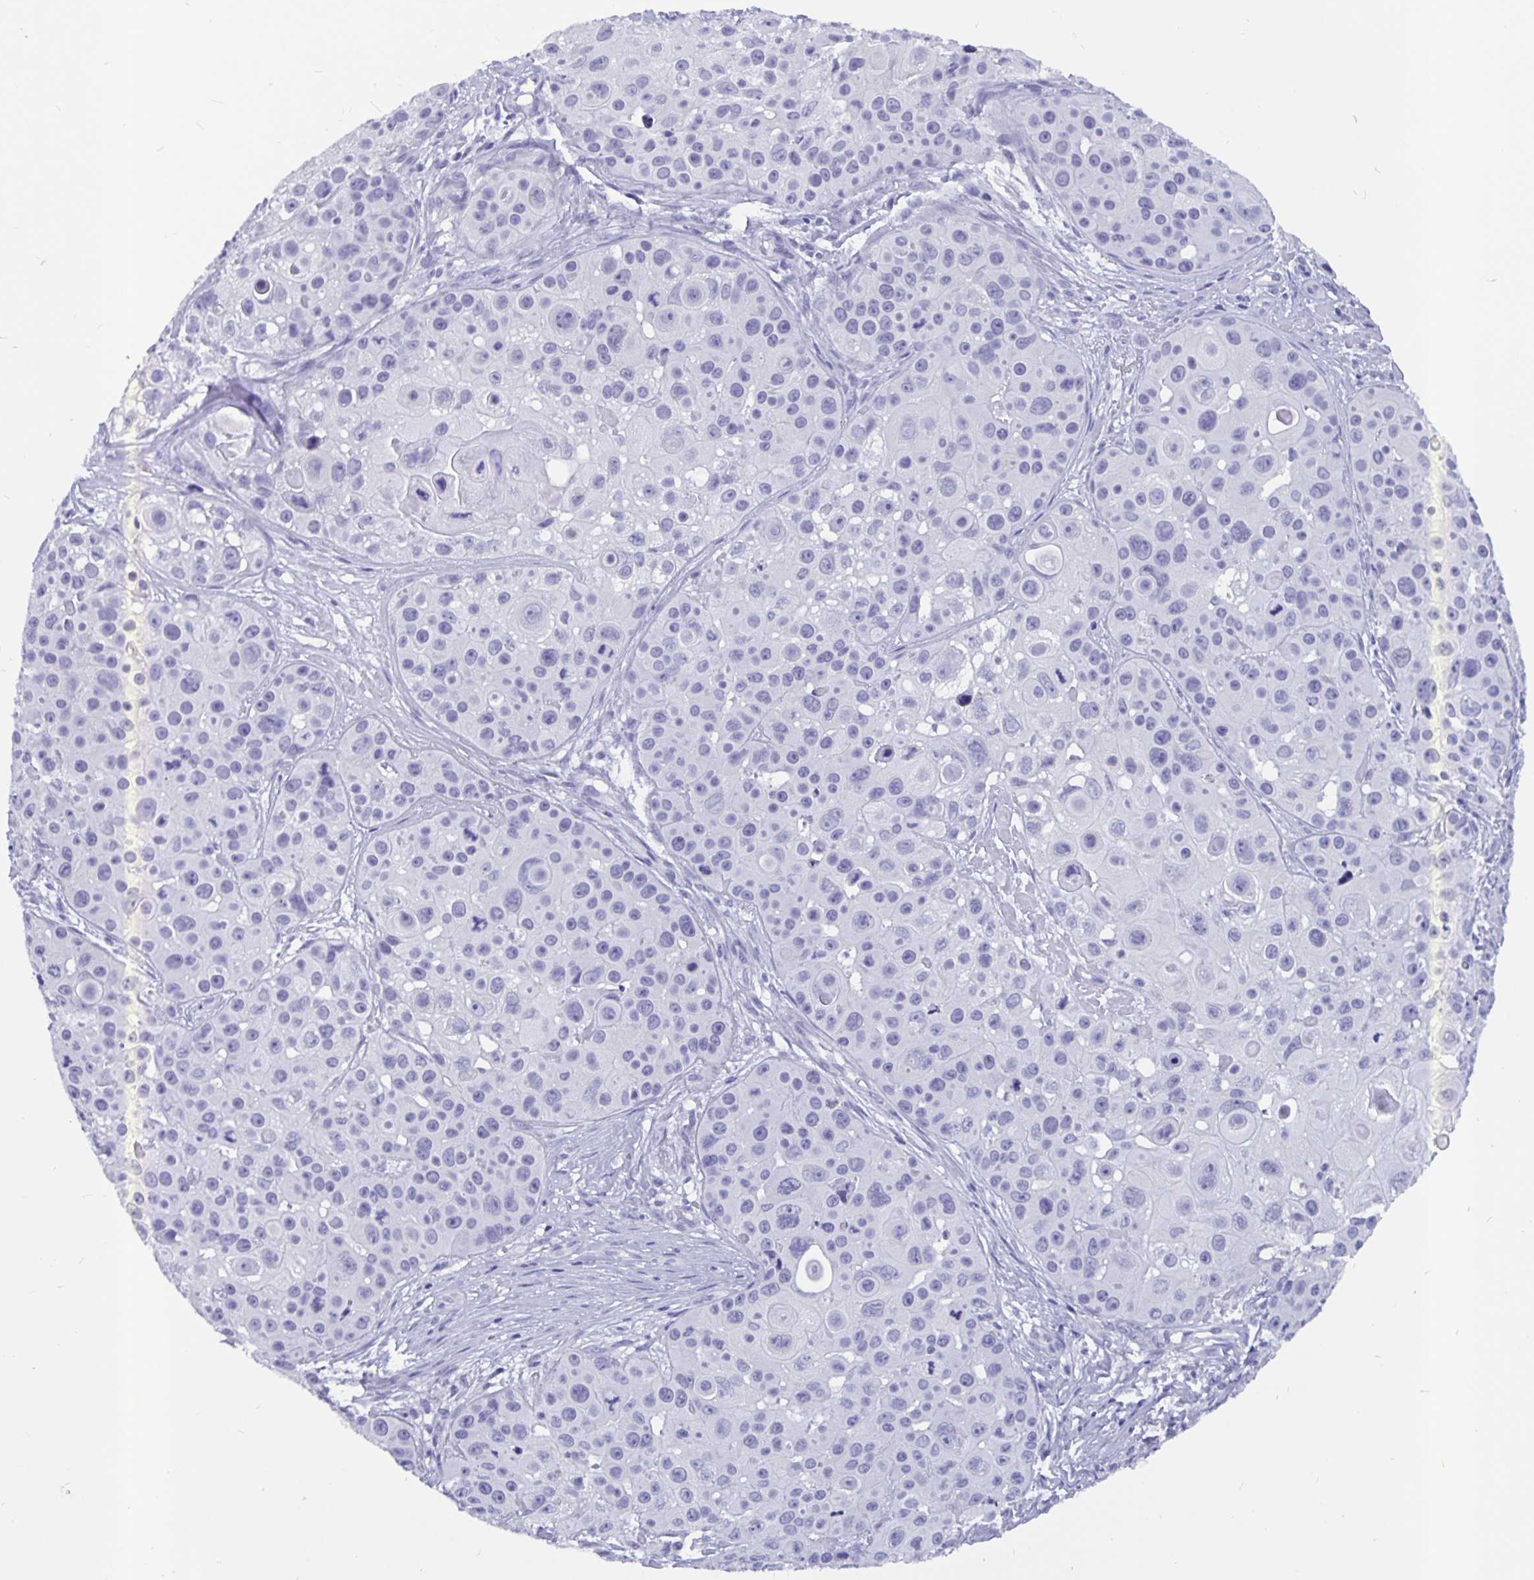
{"staining": {"intensity": "negative", "quantity": "none", "location": "none"}, "tissue": "skin cancer", "cell_type": "Tumor cells", "image_type": "cancer", "snomed": [{"axis": "morphology", "description": "Squamous cell carcinoma, NOS"}, {"axis": "topography", "description": "Skin"}], "caption": "Immunohistochemical staining of human squamous cell carcinoma (skin) reveals no significant staining in tumor cells.", "gene": "ODF3B", "patient": {"sex": "male", "age": 92}}